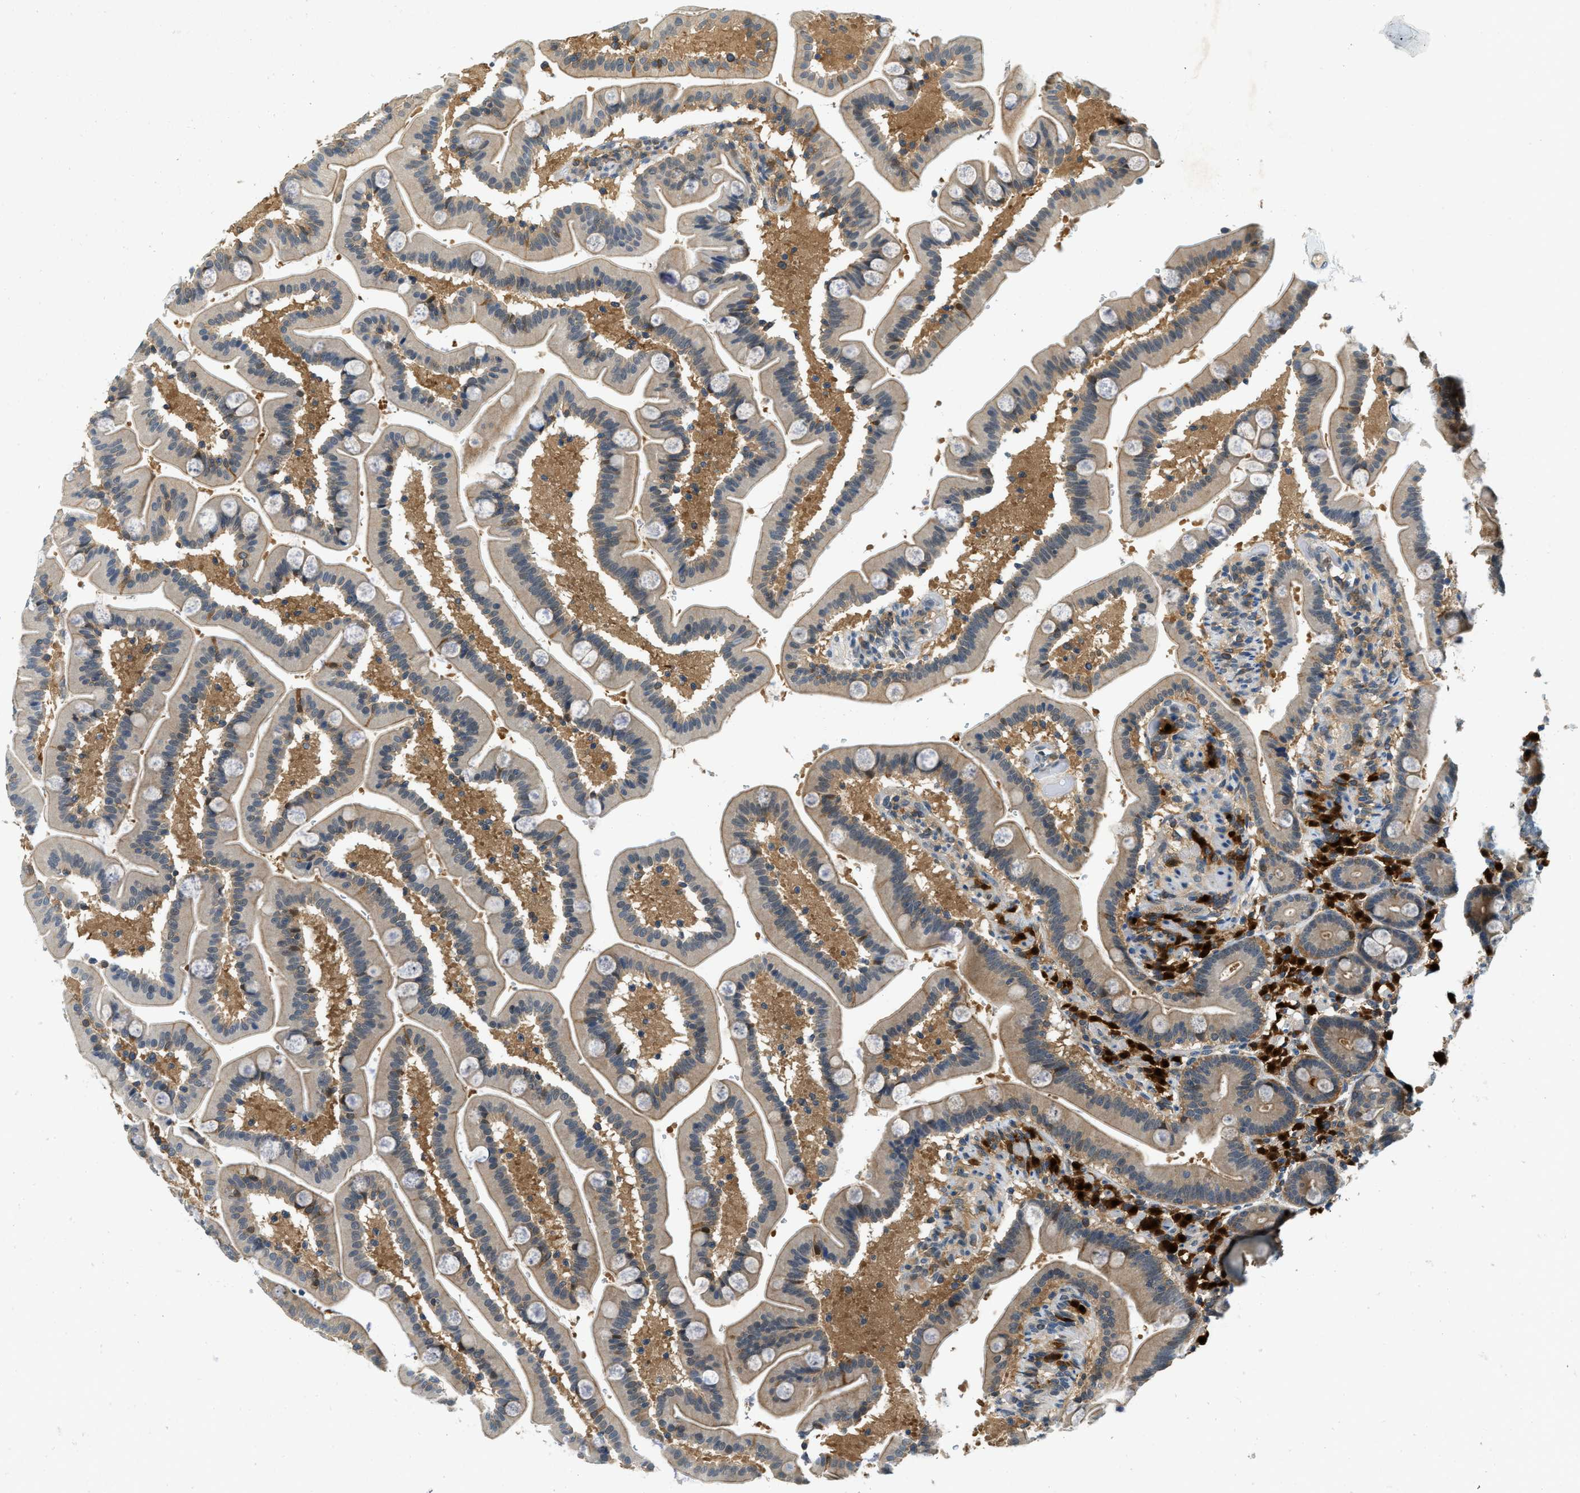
{"staining": {"intensity": "weak", "quantity": "25%-75%", "location": "cytoplasmic/membranous,nuclear"}, "tissue": "duodenum", "cell_type": "Glandular cells", "image_type": "normal", "snomed": [{"axis": "morphology", "description": "Normal tissue, NOS"}, {"axis": "topography", "description": "Duodenum"}], "caption": "Protein expression analysis of benign human duodenum reveals weak cytoplasmic/membranous,nuclear positivity in about 25%-75% of glandular cells.", "gene": "GMPPB", "patient": {"sex": "male", "age": 54}}